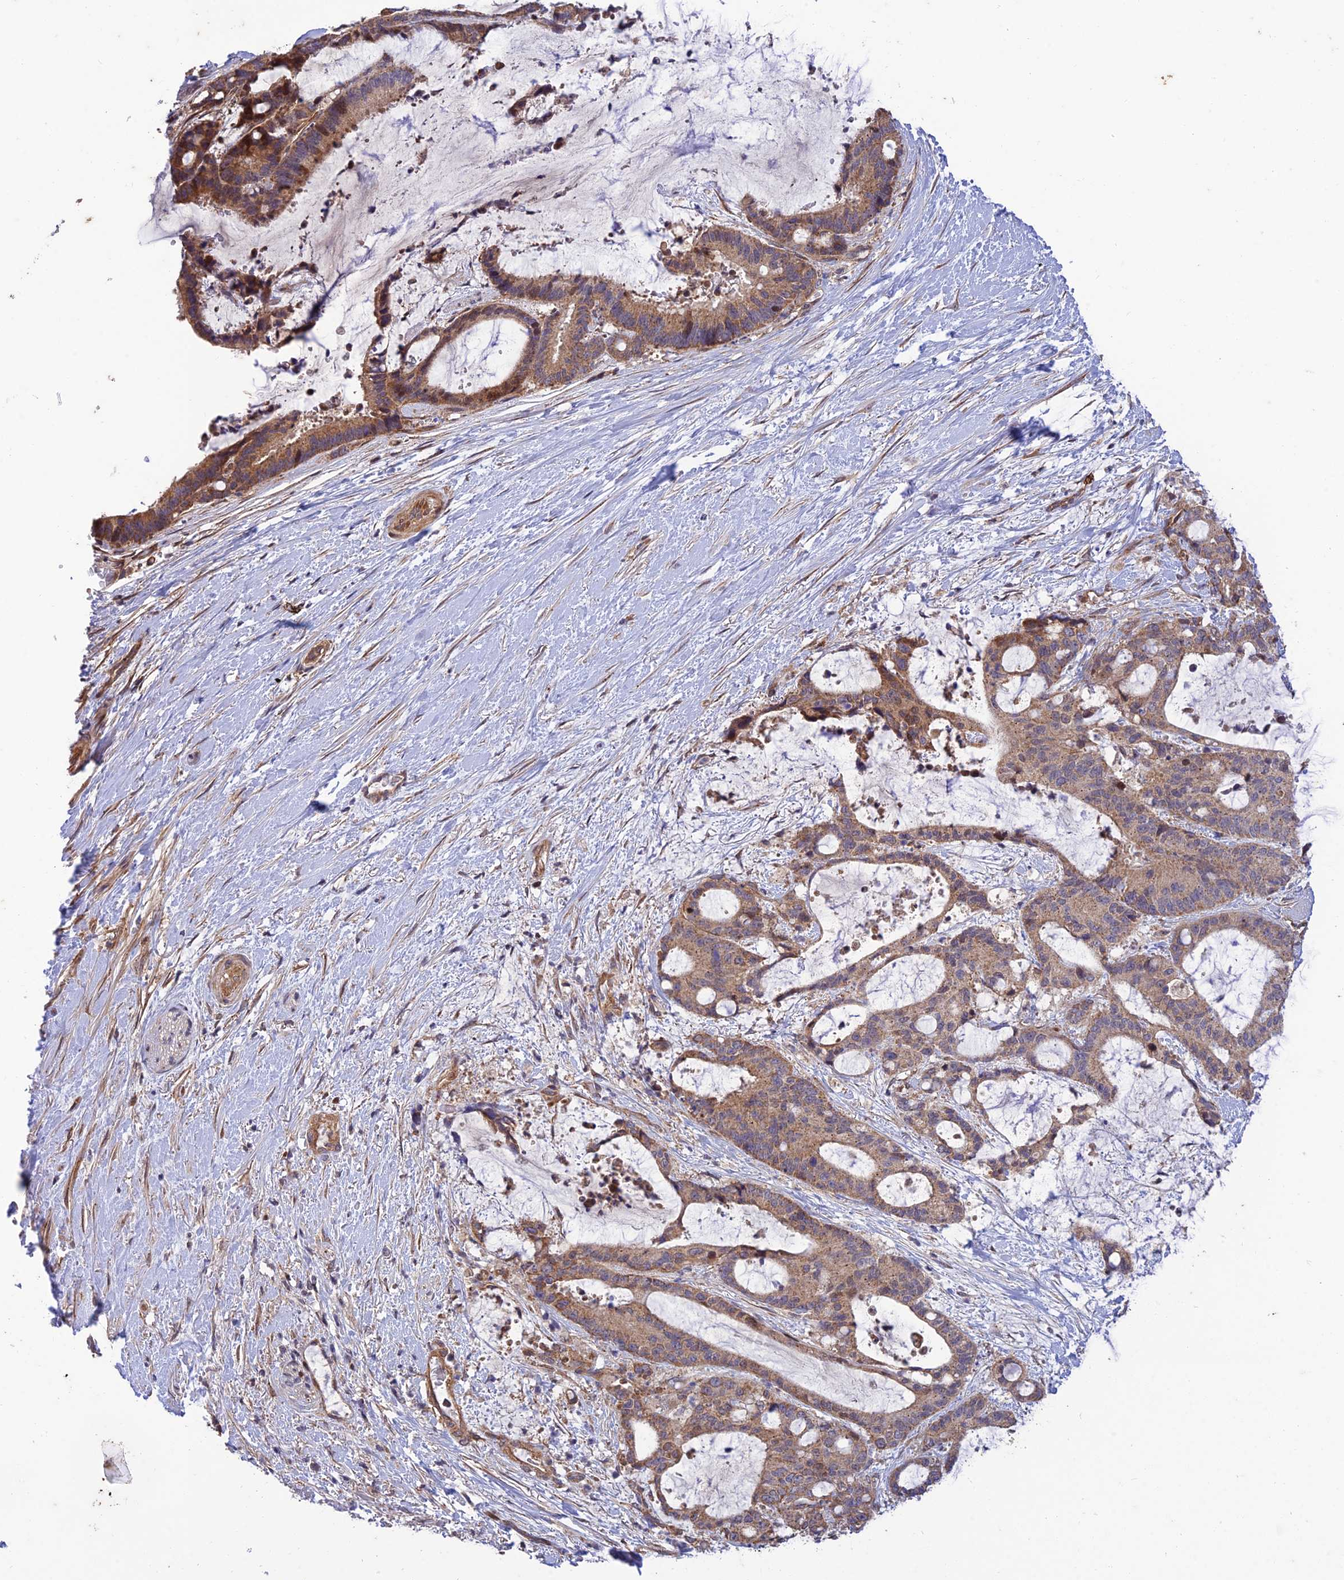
{"staining": {"intensity": "moderate", "quantity": ">75%", "location": "cytoplasmic/membranous"}, "tissue": "liver cancer", "cell_type": "Tumor cells", "image_type": "cancer", "snomed": [{"axis": "morphology", "description": "Normal tissue, NOS"}, {"axis": "morphology", "description": "Cholangiocarcinoma"}, {"axis": "topography", "description": "Liver"}, {"axis": "topography", "description": "Peripheral nerve tissue"}], "caption": "Liver cancer stained for a protein displays moderate cytoplasmic/membranous positivity in tumor cells.", "gene": "PLEKHG2", "patient": {"sex": "female", "age": 73}}